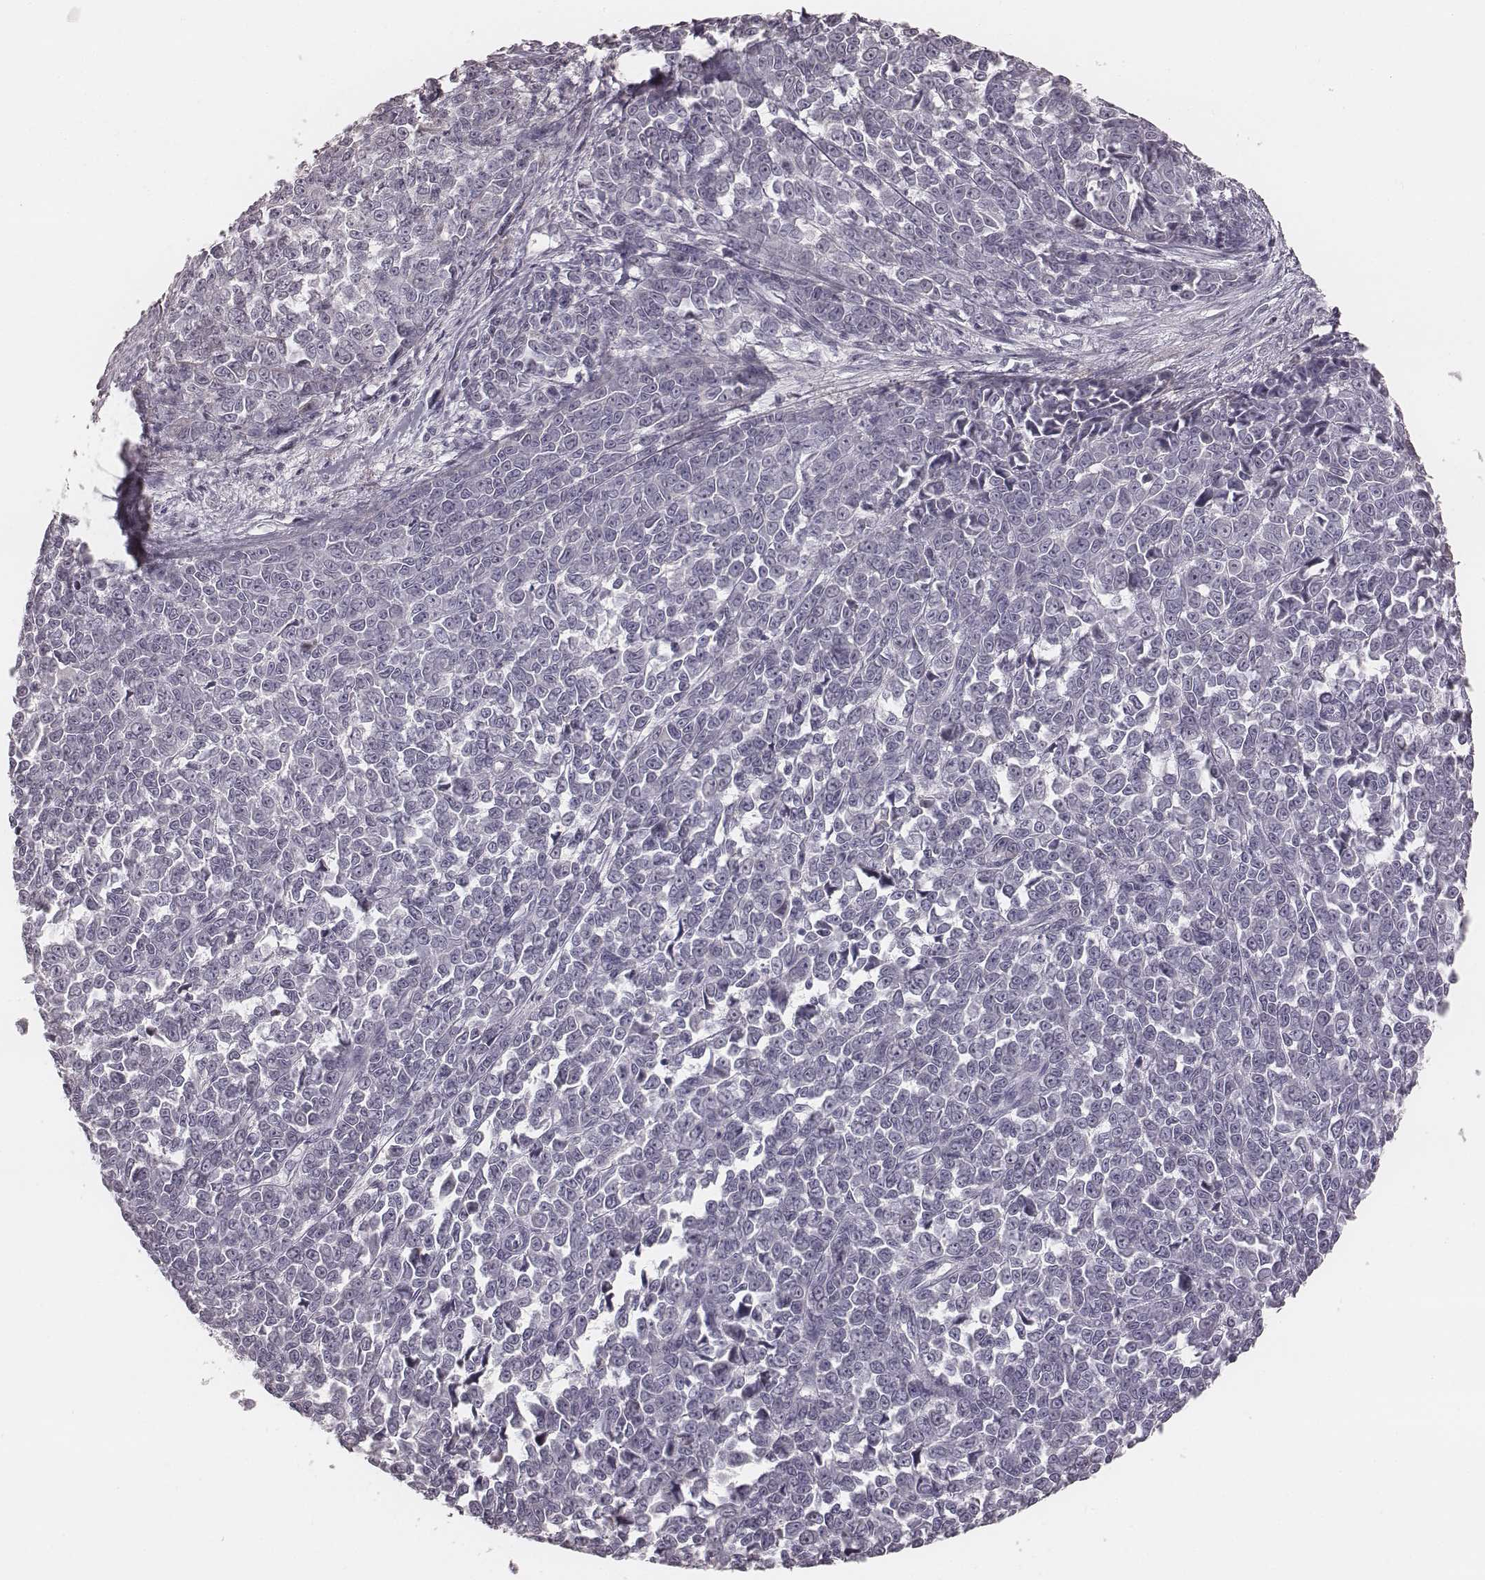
{"staining": {"intensity": "negative", "quantity": "none", "location": "none"}, "tissue": "melanoma", "cell_type": "Tumor cells", "image_type": "cancer", "snomed": [{"axis": "morphology", "description": "Malignant melanoma, NOS"}, {"axis": "topography", "description": "Skin"}], "caption": "Protein analysis of malignant melanoma reveals no significant positivity in tumor cells. Brightfield microscopy of immunohistochemistry (IHC) stained with DAB (brown) and hematoxylin (blue), captured at high magnification.", "gene": "SMIM24", "patient": {"sex": "female", "age": 95}}